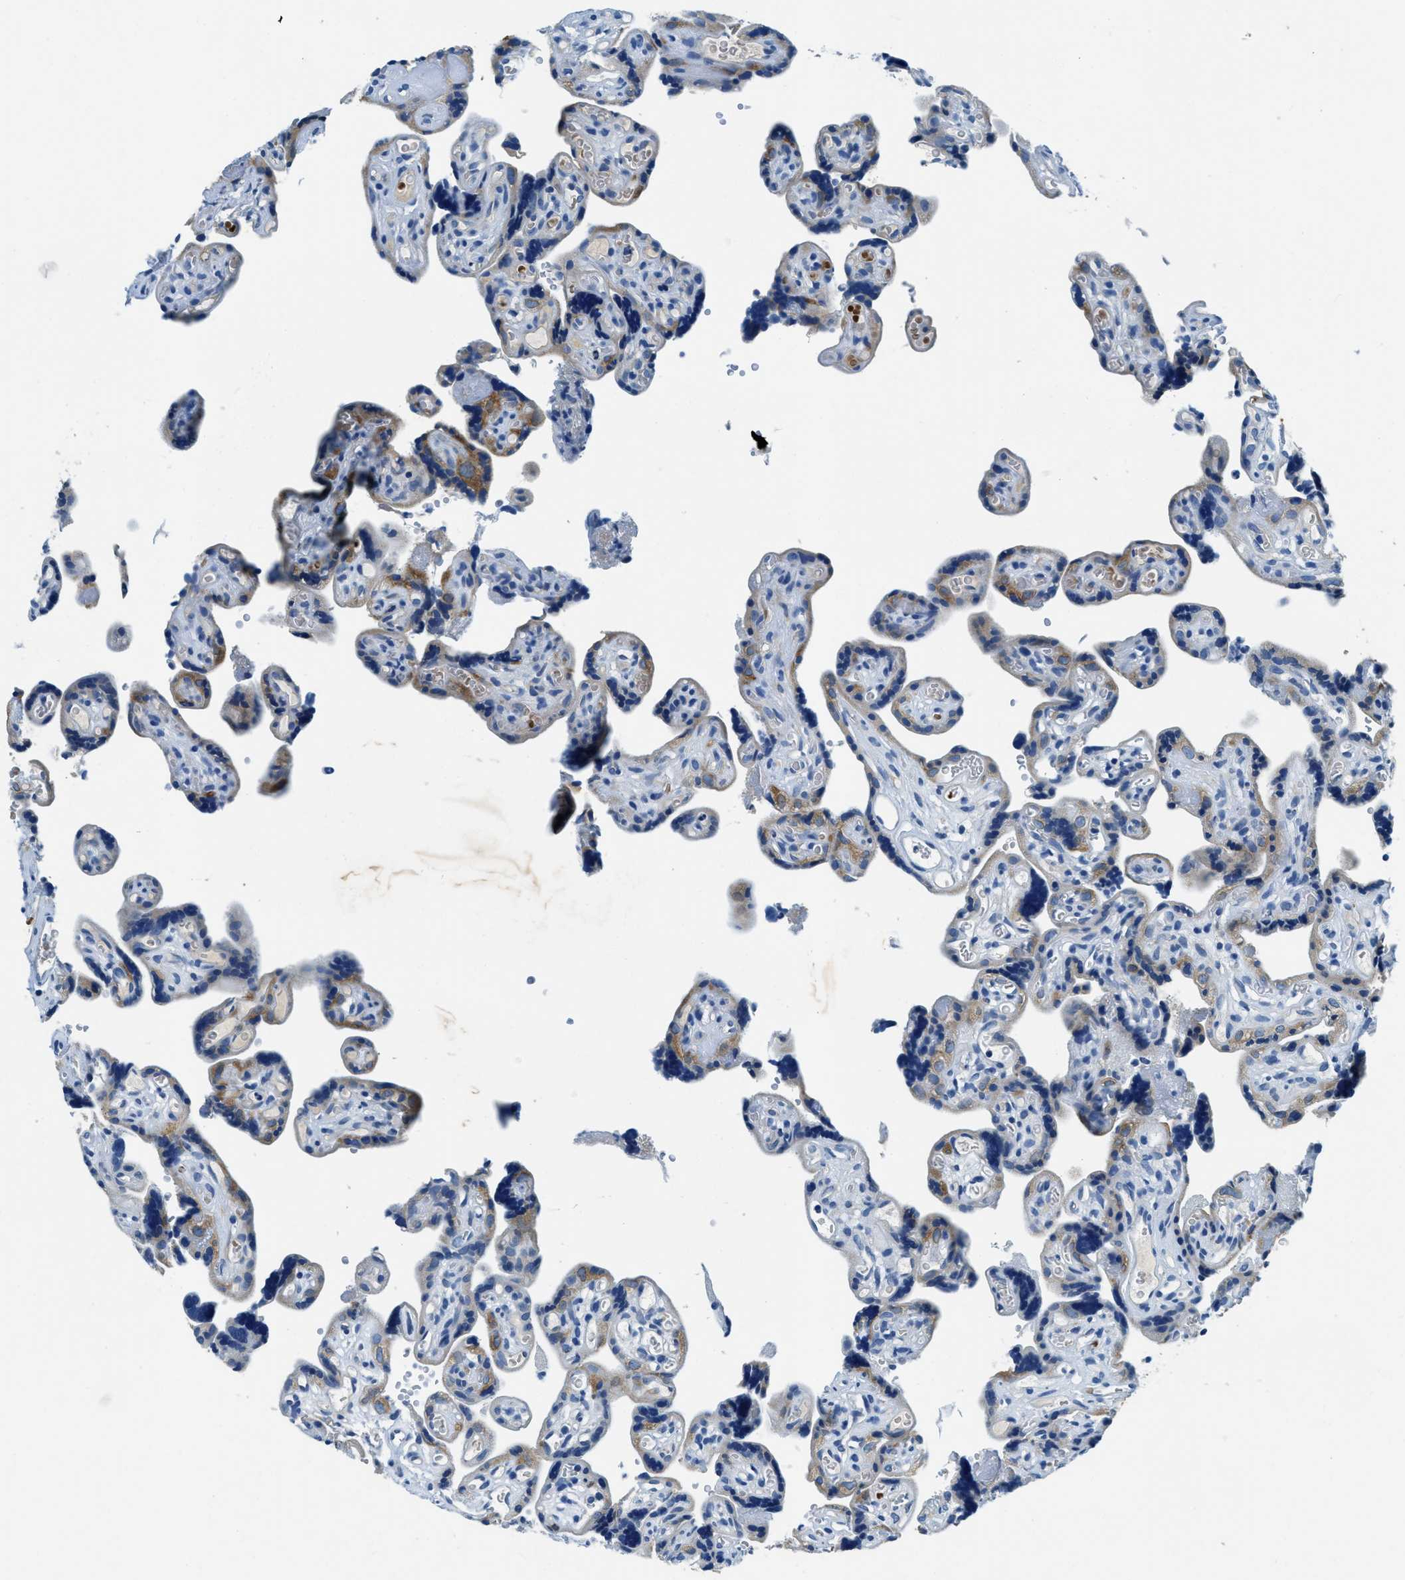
{"staining": {"intensity": "weak", "quantity": "25%-75%", "location": "cytoplasmic/membranous"}, "tissue": "placenta", "cell_type": "Decidual cells", "image_type": "normal", "snomed": [{"axis": "morphology", "description": "Normal tissue, NOS"}, {"axis": "topography", "description": "Placenta"}], "caption": "Protein staining of benign placenta exhibits weak cytoplasmic/membranous staining in approximately 25%-75% of decidual cells.", "gene": "UBAC2", "patient": {"sex": "female", "age": 30}}